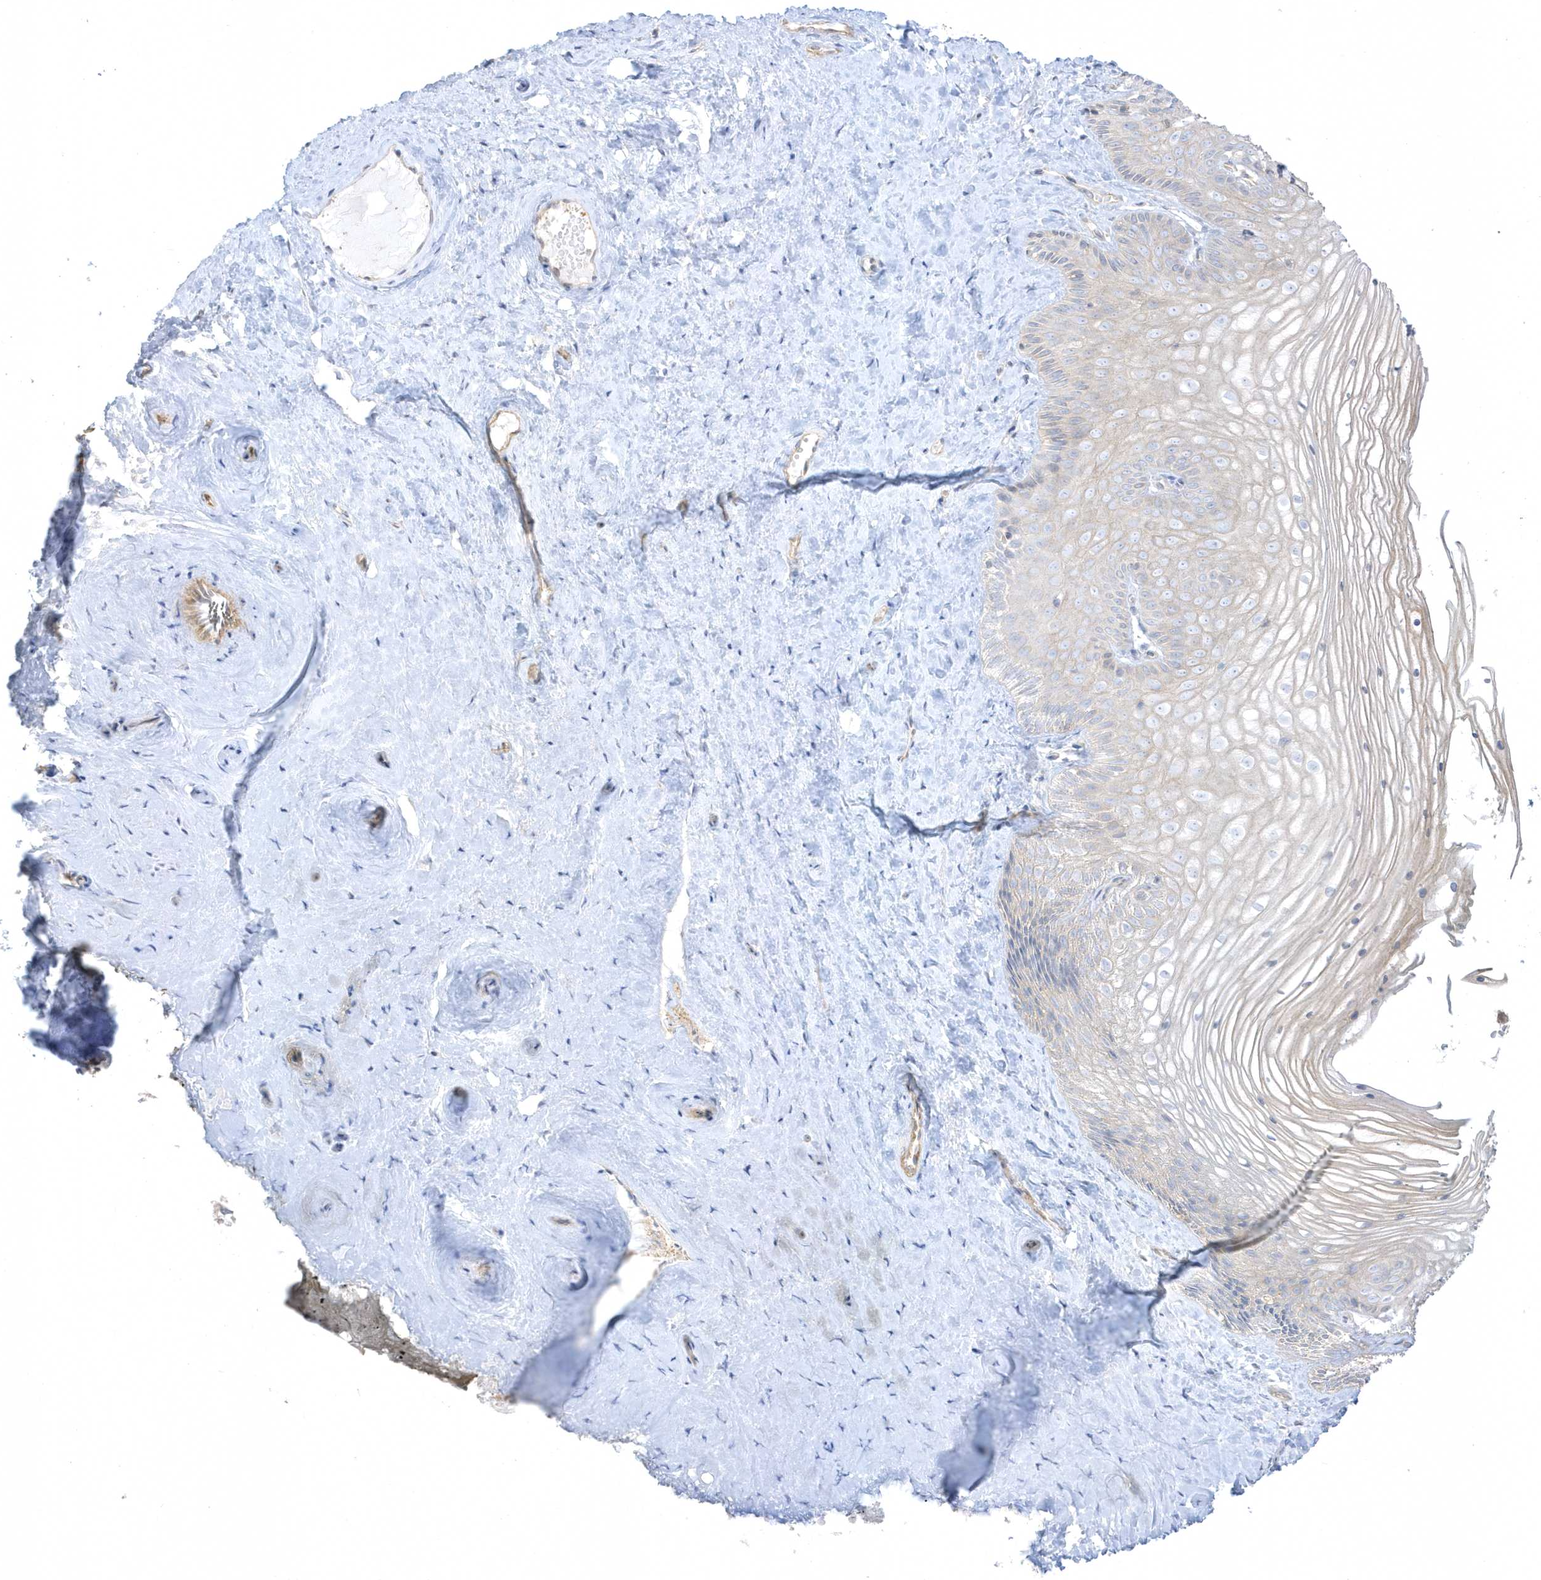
{"staining": {"intensity": "negative", "quantity": "none", "location": "none"}, "tissue": "vagina", "cell_type": "Squamous epithelial cells", "image_type": "normal", "snomed": [{"axis": "morphology", "description": "Normal tissue, NOS"}, {"axis": "topography", "description": "Vagina"}, {"axis": "topography", "description": "Cervix"}], "caption": "The image displays no staining of squamous epithelial cells in unremarkable vagina.", "gene": "ARHGEF9", "patient": {"sex": "female", "age": 40}}